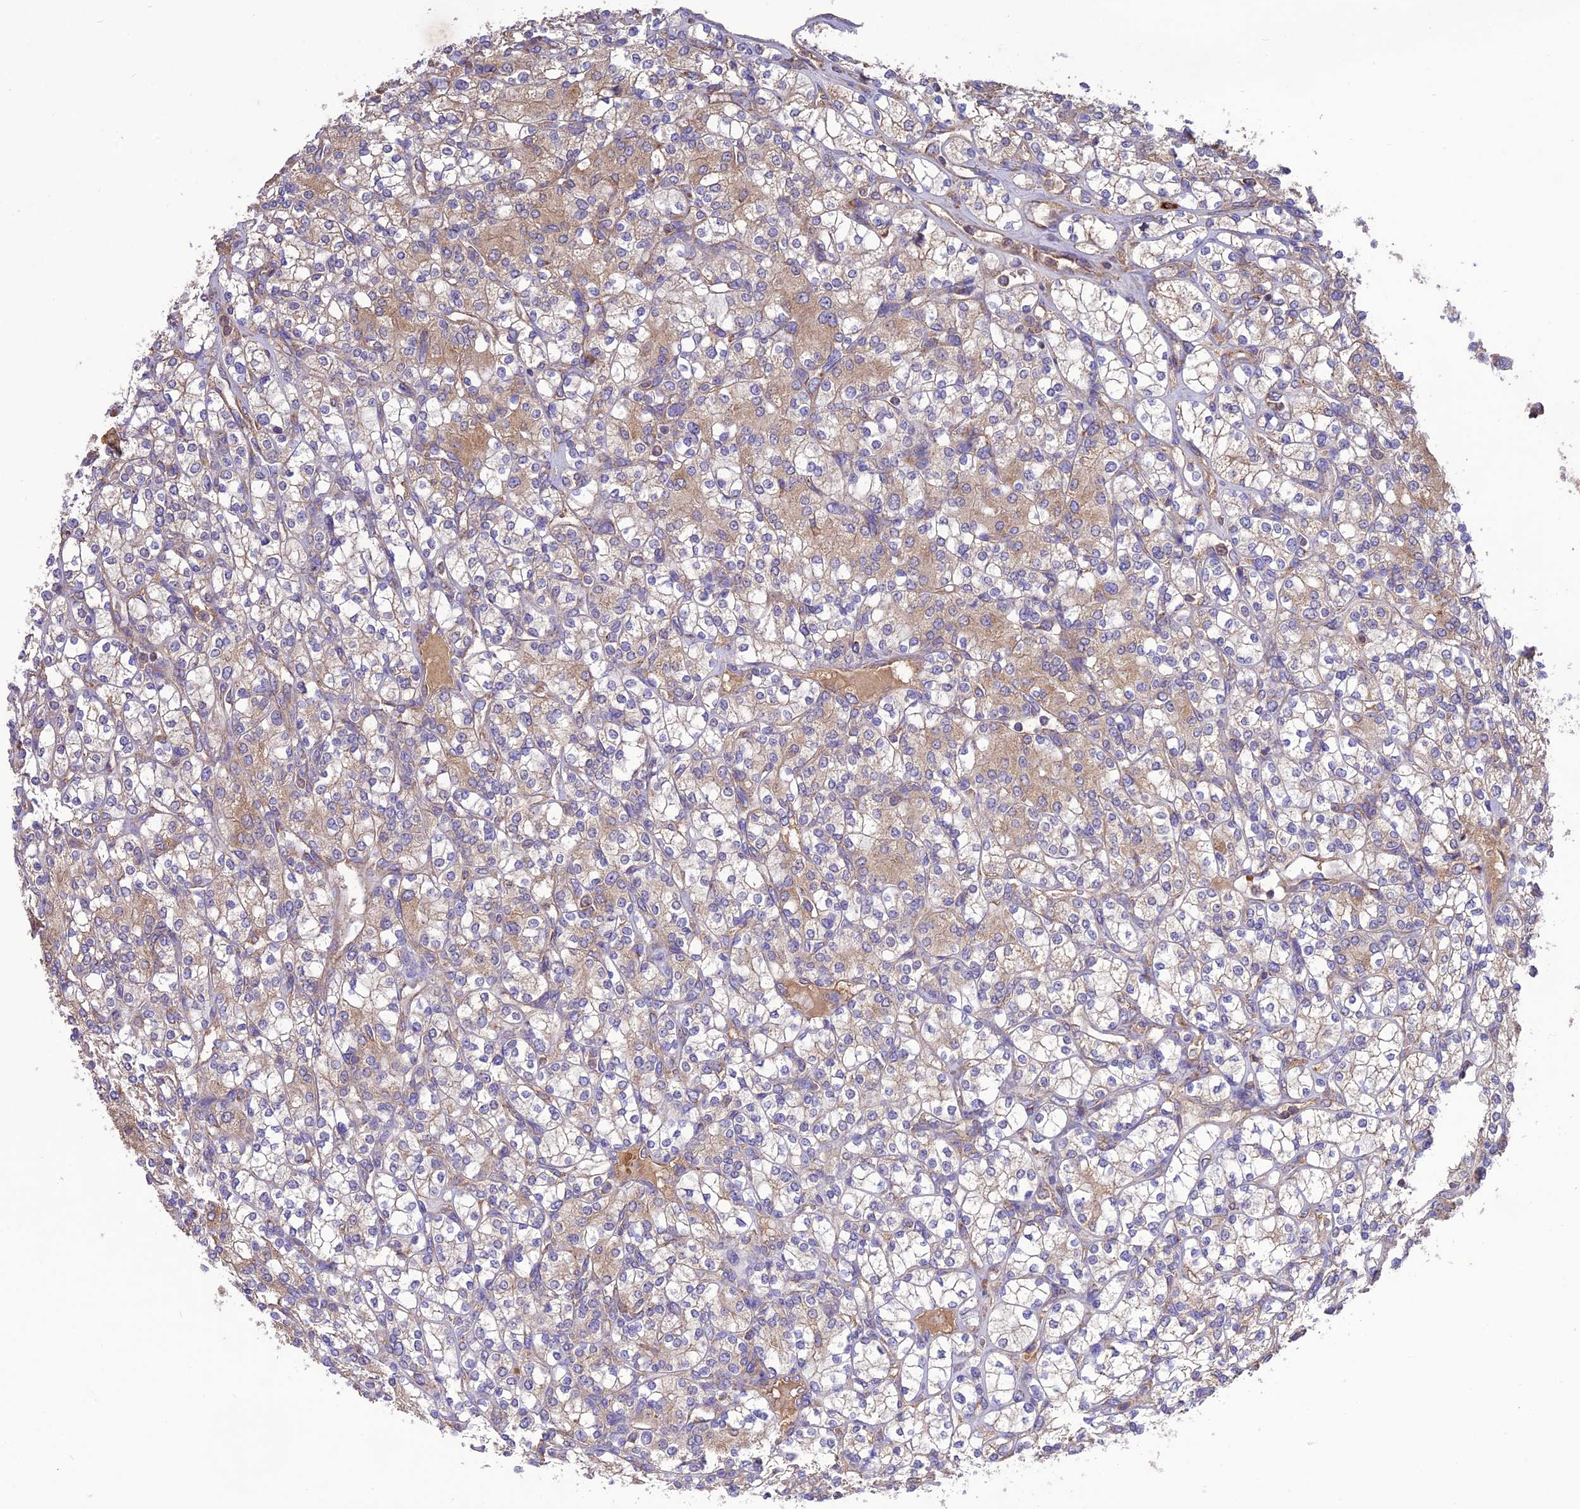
{"staining": {"intensity": "moderate", "quantity": "<25%", "location": "cytoplasmic/membranous"}, "tissue": "renal cancer", "cell_type": "Tumor cells", "image_type": "cancer", "snomed": [{"axis": "morphology", "description": "Adenocarcinoma, NOS"}, {"axis": "topography", "description": "Kidney"}], "caption": "Immunohistochemistry (IHC) (DAB (3,3'-diaminobenzidine)) staining of human renal cancer reveals moderate cytoplasmic/membranous protein staining in approximately <25% of tumor cells.", "gene": "NDUFAF1", "patient": {"sex": "male", "age": 77}}